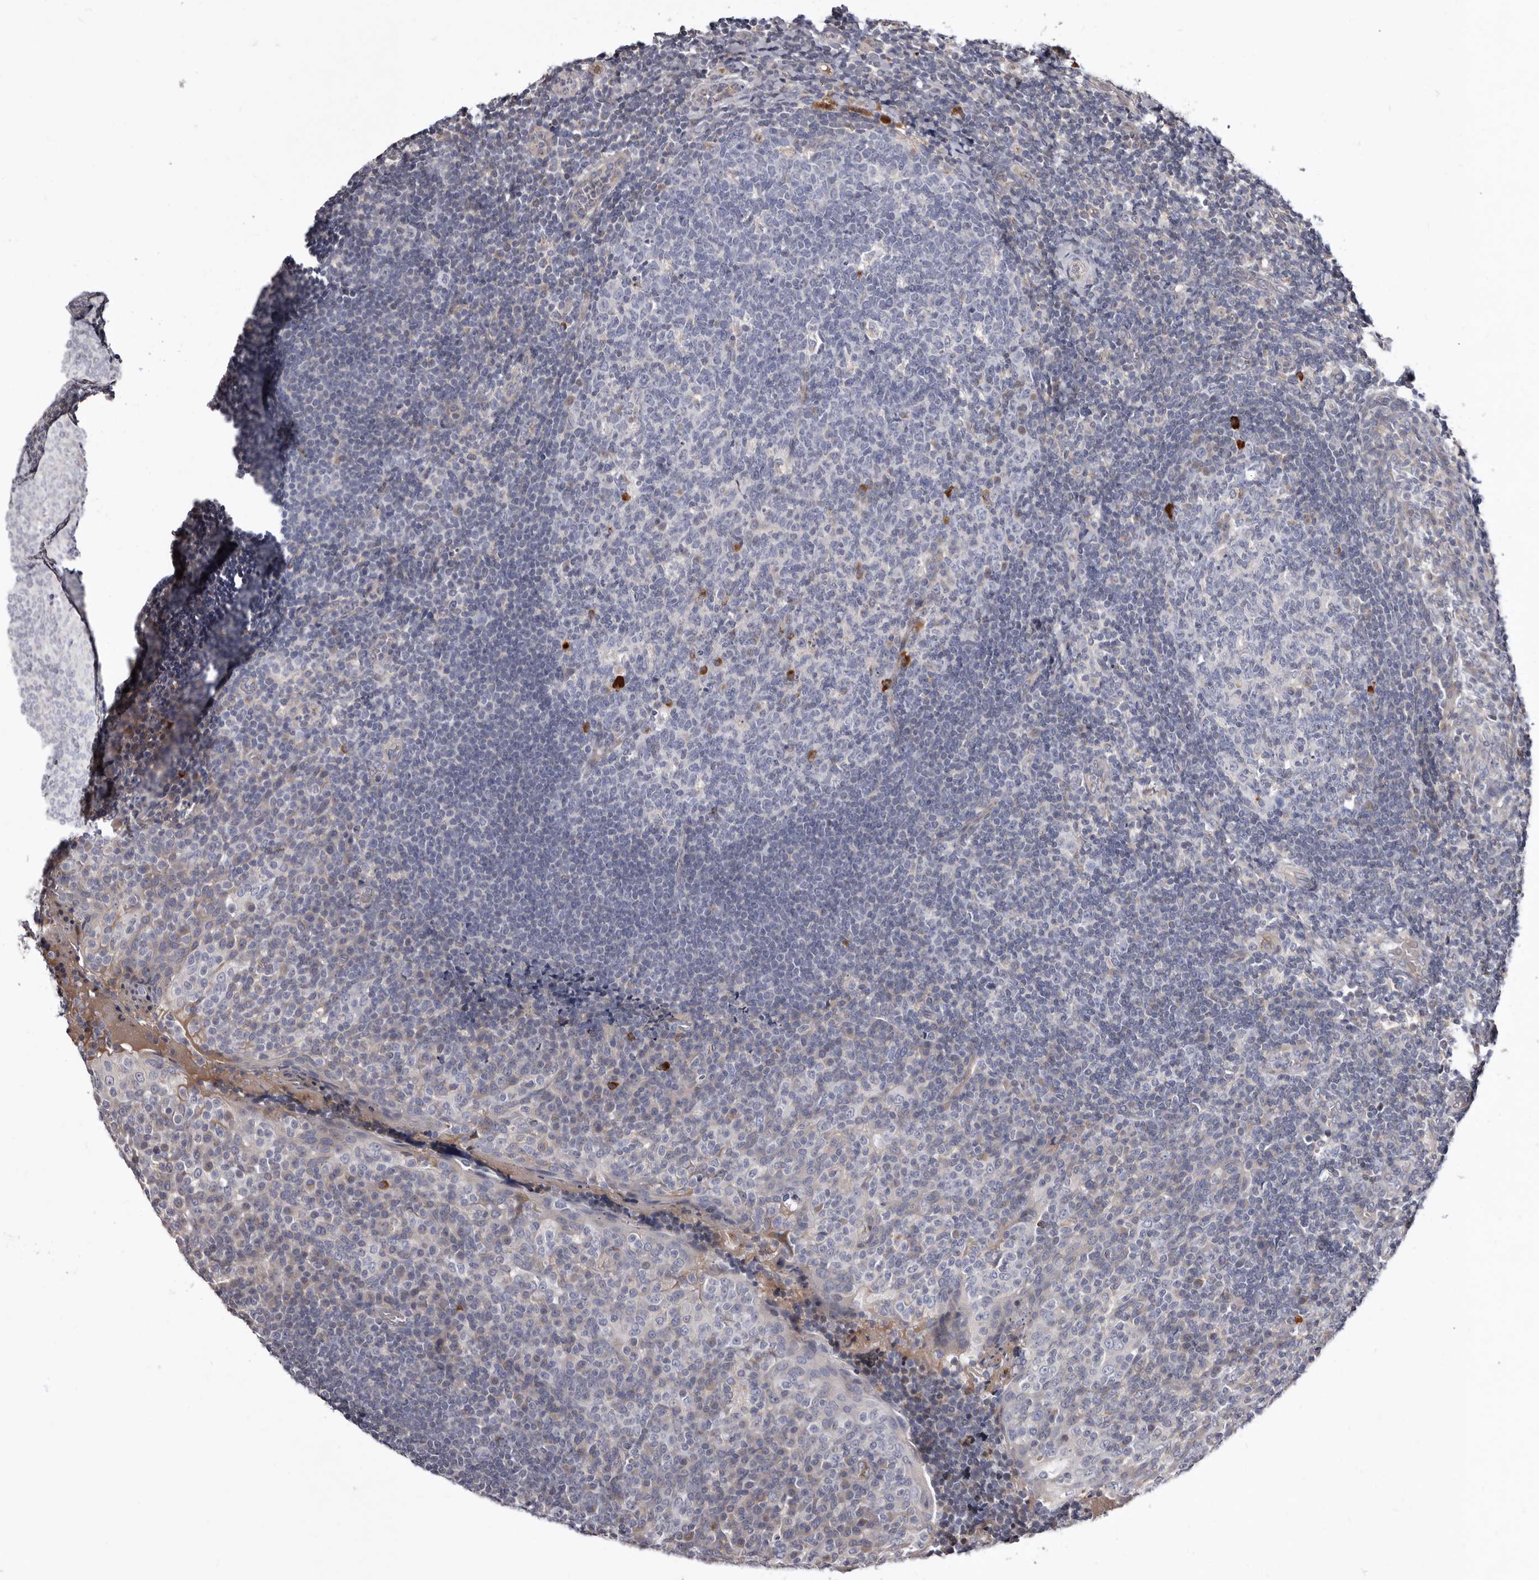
{"staining": {"intensity": "strong", "quantity": "<25%", "location": "cytoplasmic/membranous"}, "tissue": "tonsil", "cell_type": "Germinal center cells", "image_type": "normal", "snomed": [{"axis": "morphology", "description": "Normal tissue, NOS"}, {"axis": "topography", "description": "Tonsil"}], "caption": "Protein staining of normal tonsil exhibits strong cytoplasmic/membranous staining in about <25% of germinal center cells.", "gene": "ASIC5", "patient": {"sex": "female", "age": 19}}